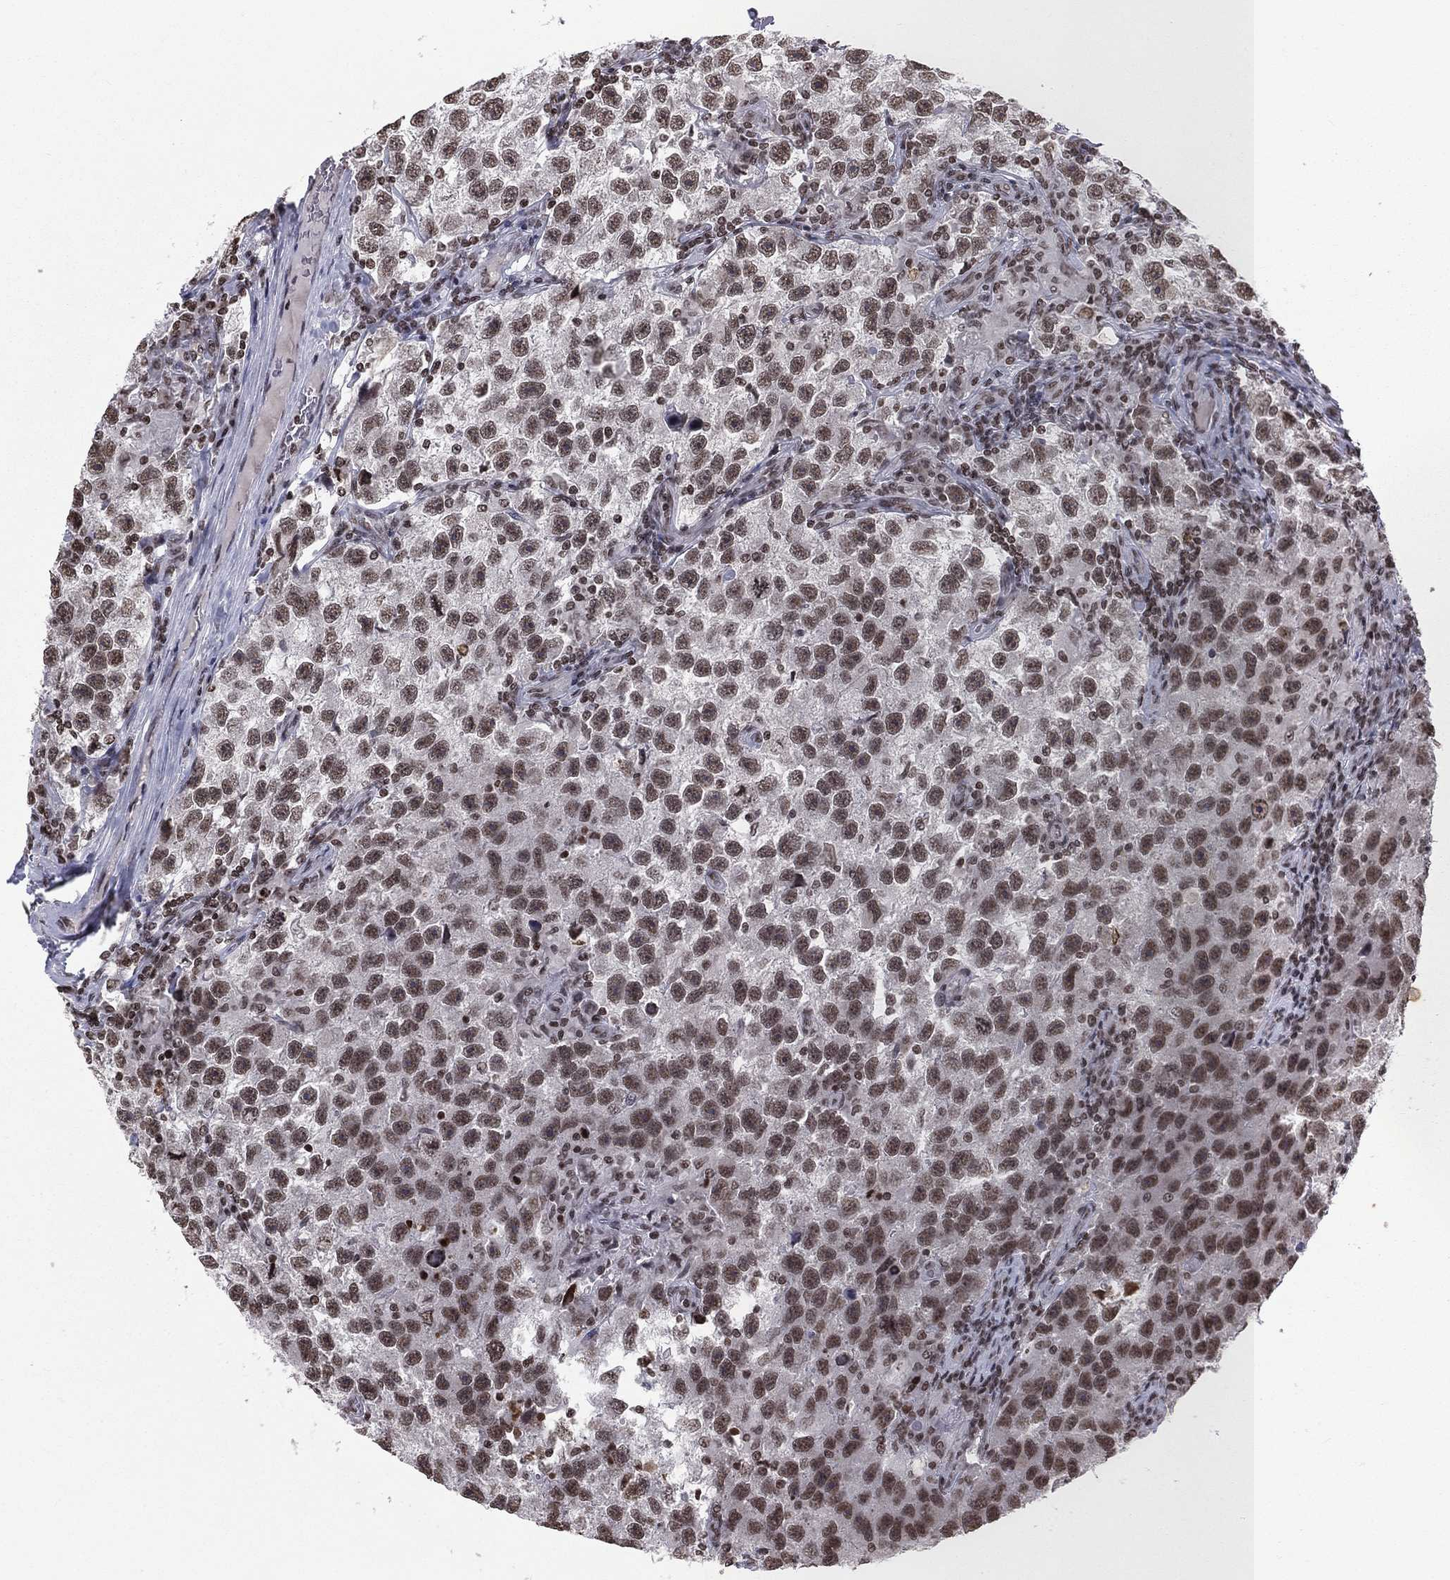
{"staining": {"intensity": "moderate", "quantity": ">75%", "location": "nuclear"}, "tissue": "testis cancer", "cell_type": "Tumor cells", "image_type": "cancer", "snomed": [{"axis": "morphology", "description": "Seminoma, NOS"}, {"axis": "topography", "description": "Testis"}], "caption": "Tumor cells show medium levels of moderate nuclear staining in approximately >75% of cells in human testis seminoma.", "gene": "RFX7", "patient": {"sex": "male", "age": 26}}